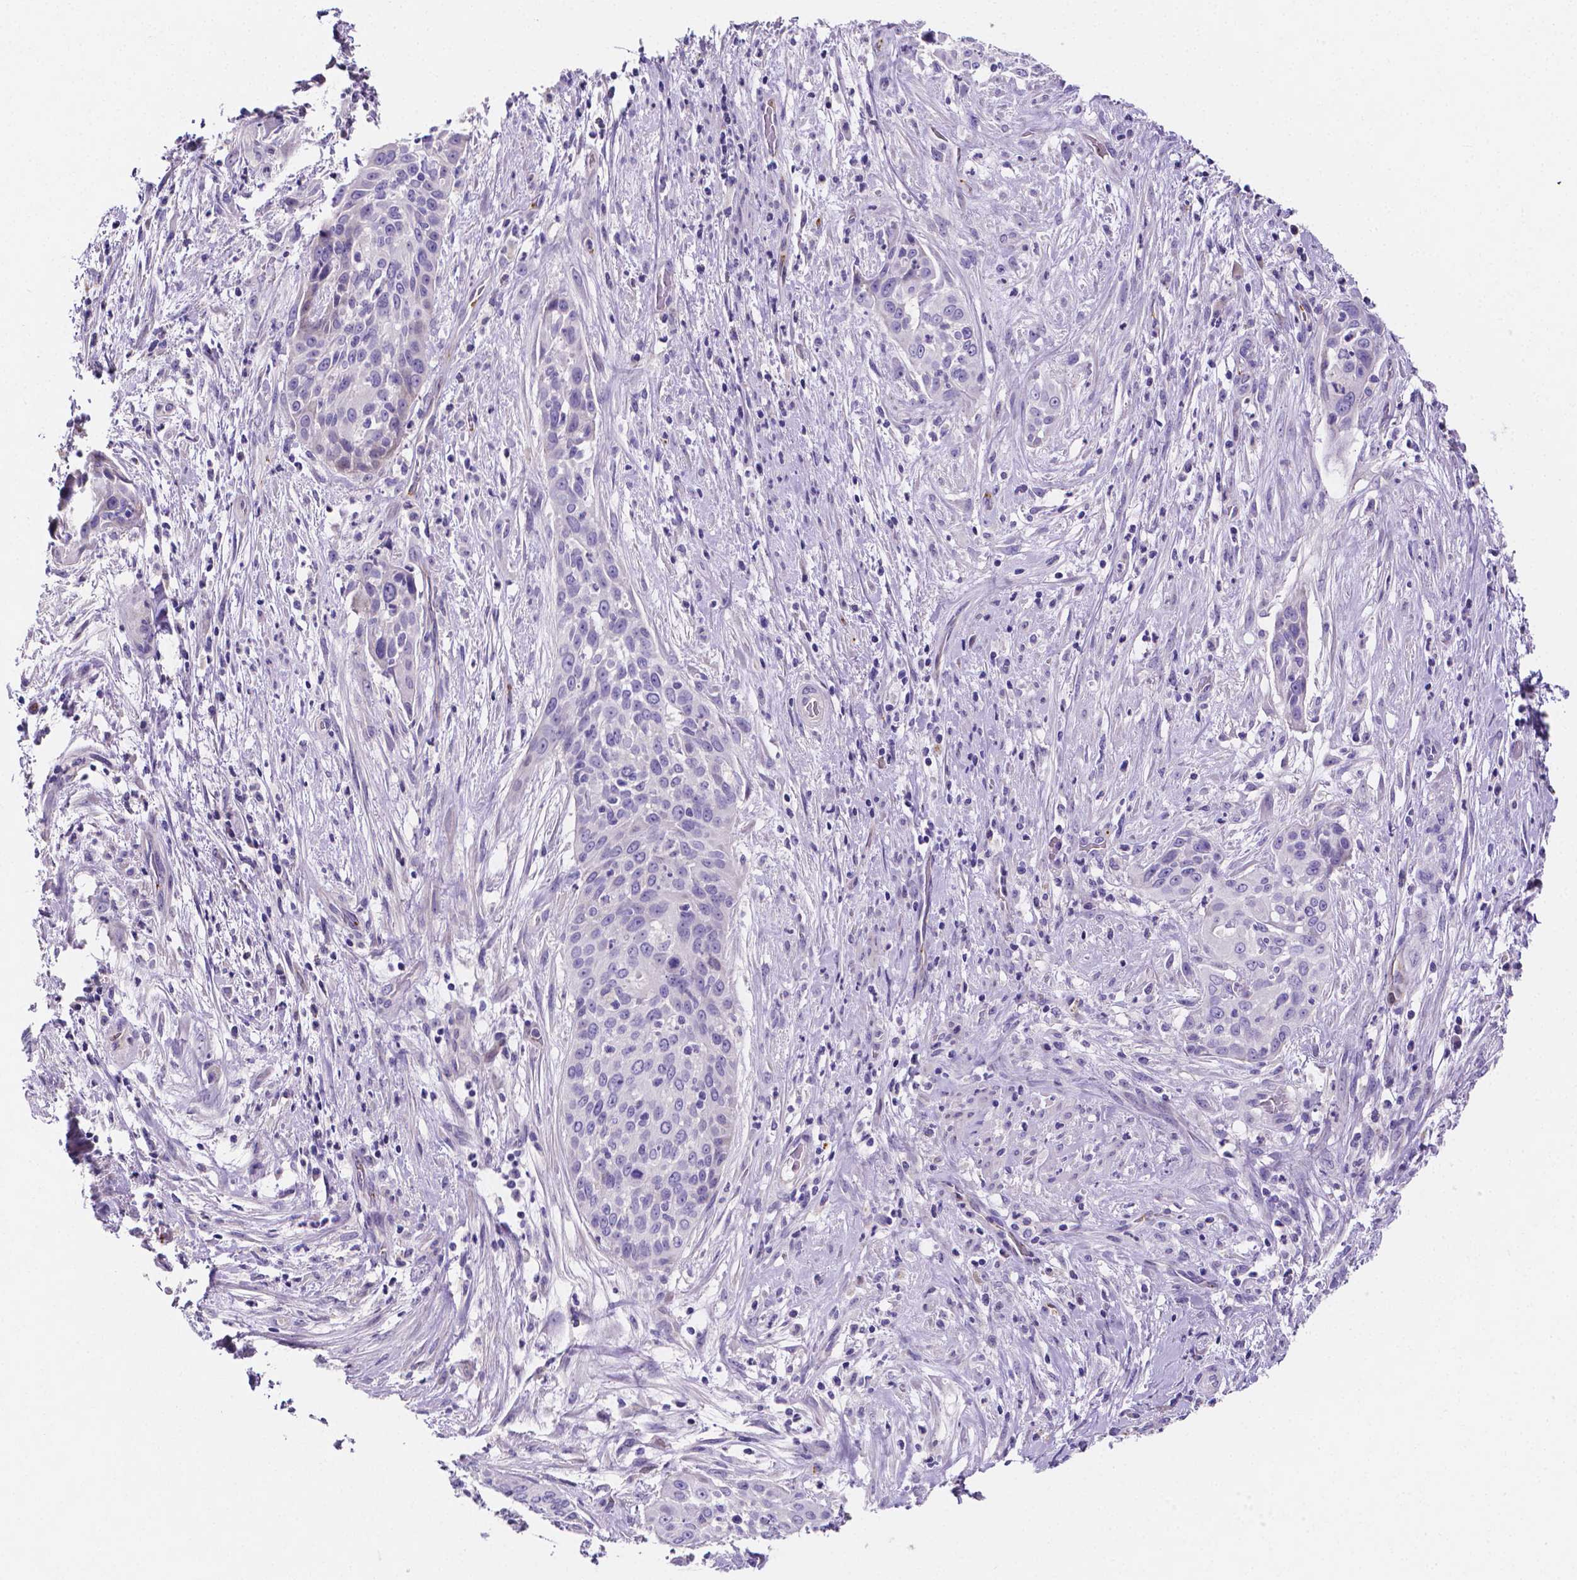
{"staining": {"intensity": "negative", "quantity": "none", "location": "none"}, "tissue": "breast cancer", "cell_type": "Tumor cells", "image_type": "cancer", "snomed": [{"axis": "morphology", "description": "Duct carcinoma"}, {"axis": "topography", "description": "Breast"}], "caption": "Human breast cancer stained for a protein using immunohistochemistry shows no positivity in tumor cells.", "gene": "NRGN", "patient": {"sex": "female", "age": 83}}